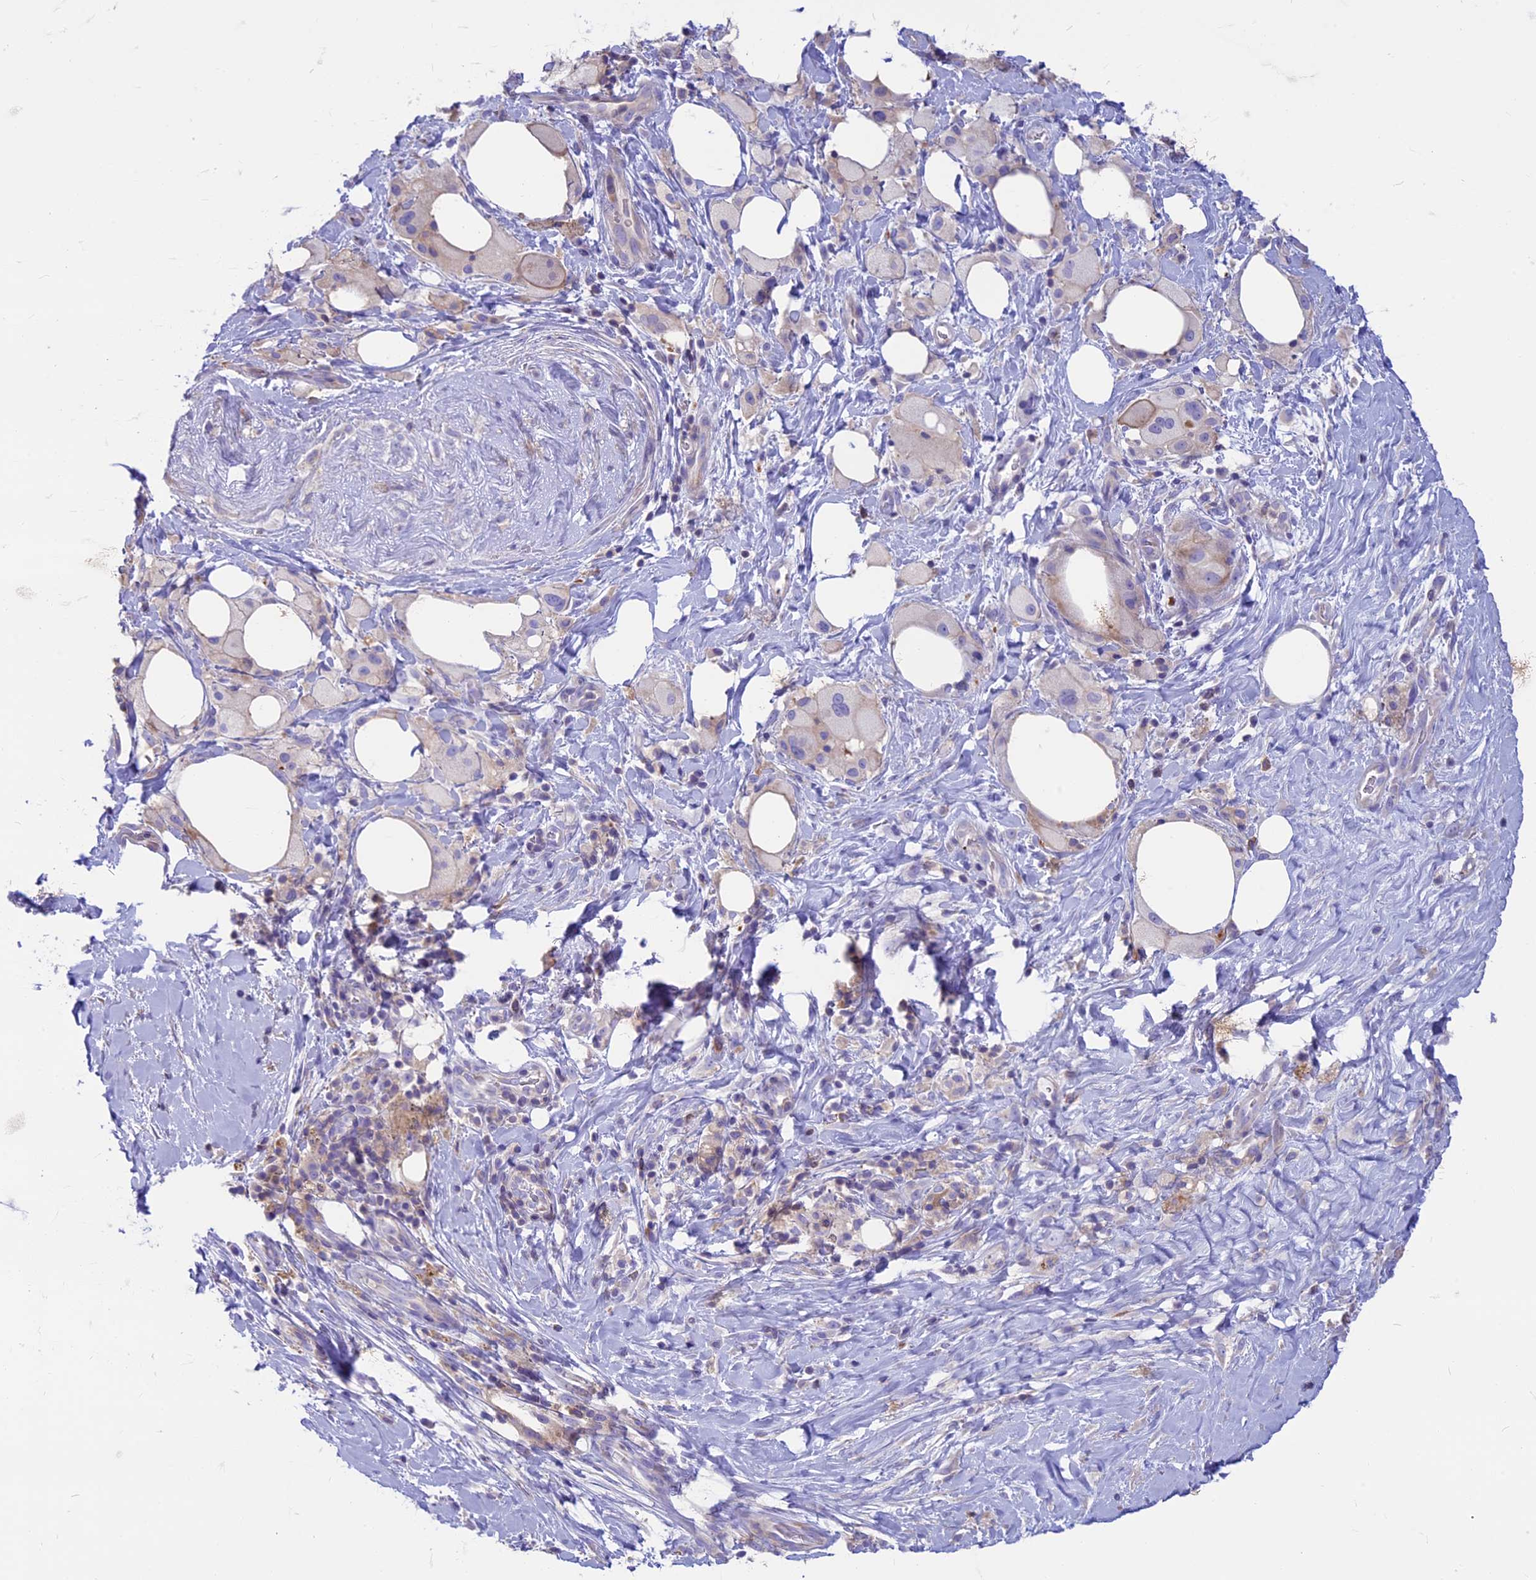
{"staining": {"intensity": "weak", "quantity": "<25%", "location": "cytoplasmic/membranous"}, "tissue": "pancreatic cancer", "cell_type": "Tumor cells", "image_type": "cancer", "snomed": [{"axis": "morphology", "description": "Adenocarcinoma, NOS"}, {"axis": "topography", "description": "Pancreas"}], "caption": "This is an immunohistochemistry photomicrograph of human pancreatic cancer (adenocarcinoma). There is no positivity in tumor cells.", "gene": "CDAN1", "patient": {"sex": "male", "age": 58}}